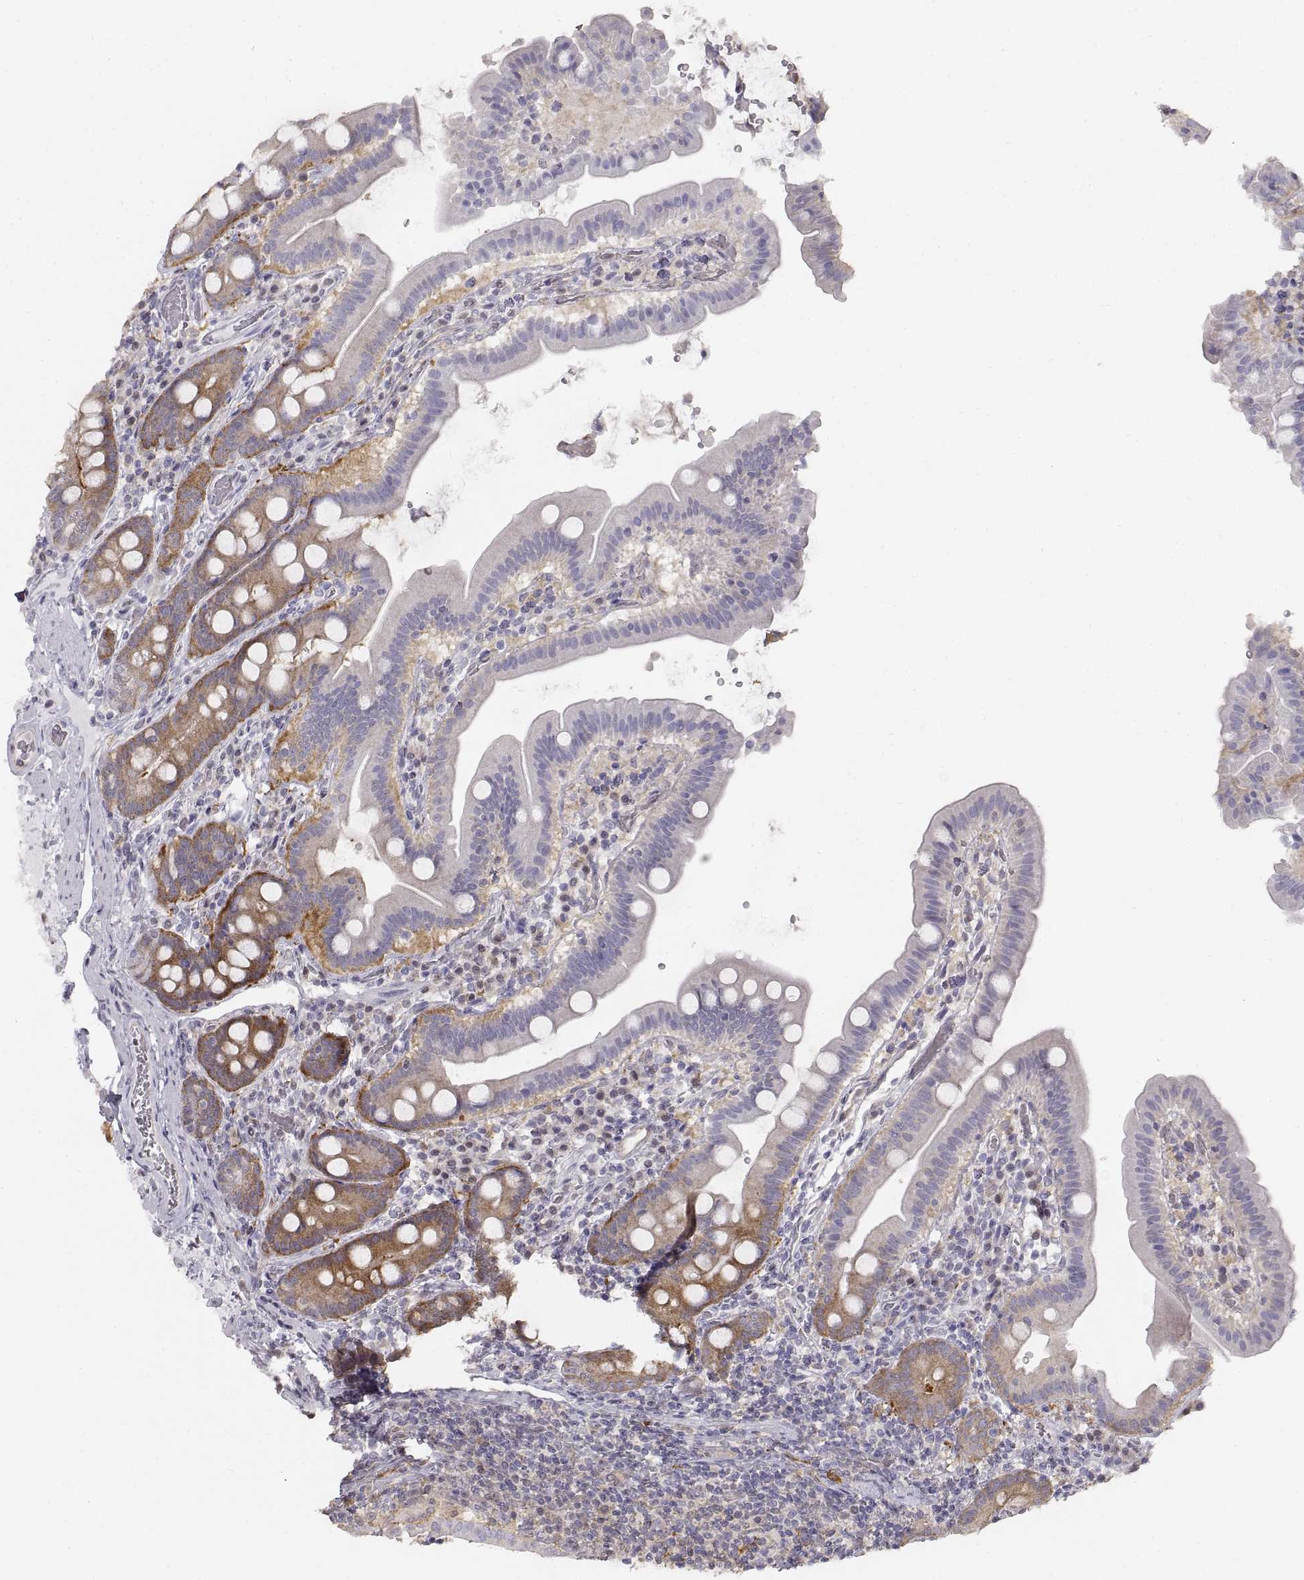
{"staining": {"intensity": "moderate", "quantity": "<25%", "location": "cytoplasmic/membranous"}, "tissue": "small intestine", "cell_type": "Glandular cells", "image_type": "normal", "snomed": [{"axis": "morphology", "description": "Normal tissue, NOS"}, {"axis": "topography", "description": "Small intestine"}], "caption": "Brown immunohistochemical staining in benign human small intestine shows moderate cytoplasmic/membranous staining in about <25% of glandular cells.", "gene": "HSP90AB1", "patient": {"sex": "male", "age": 26}}